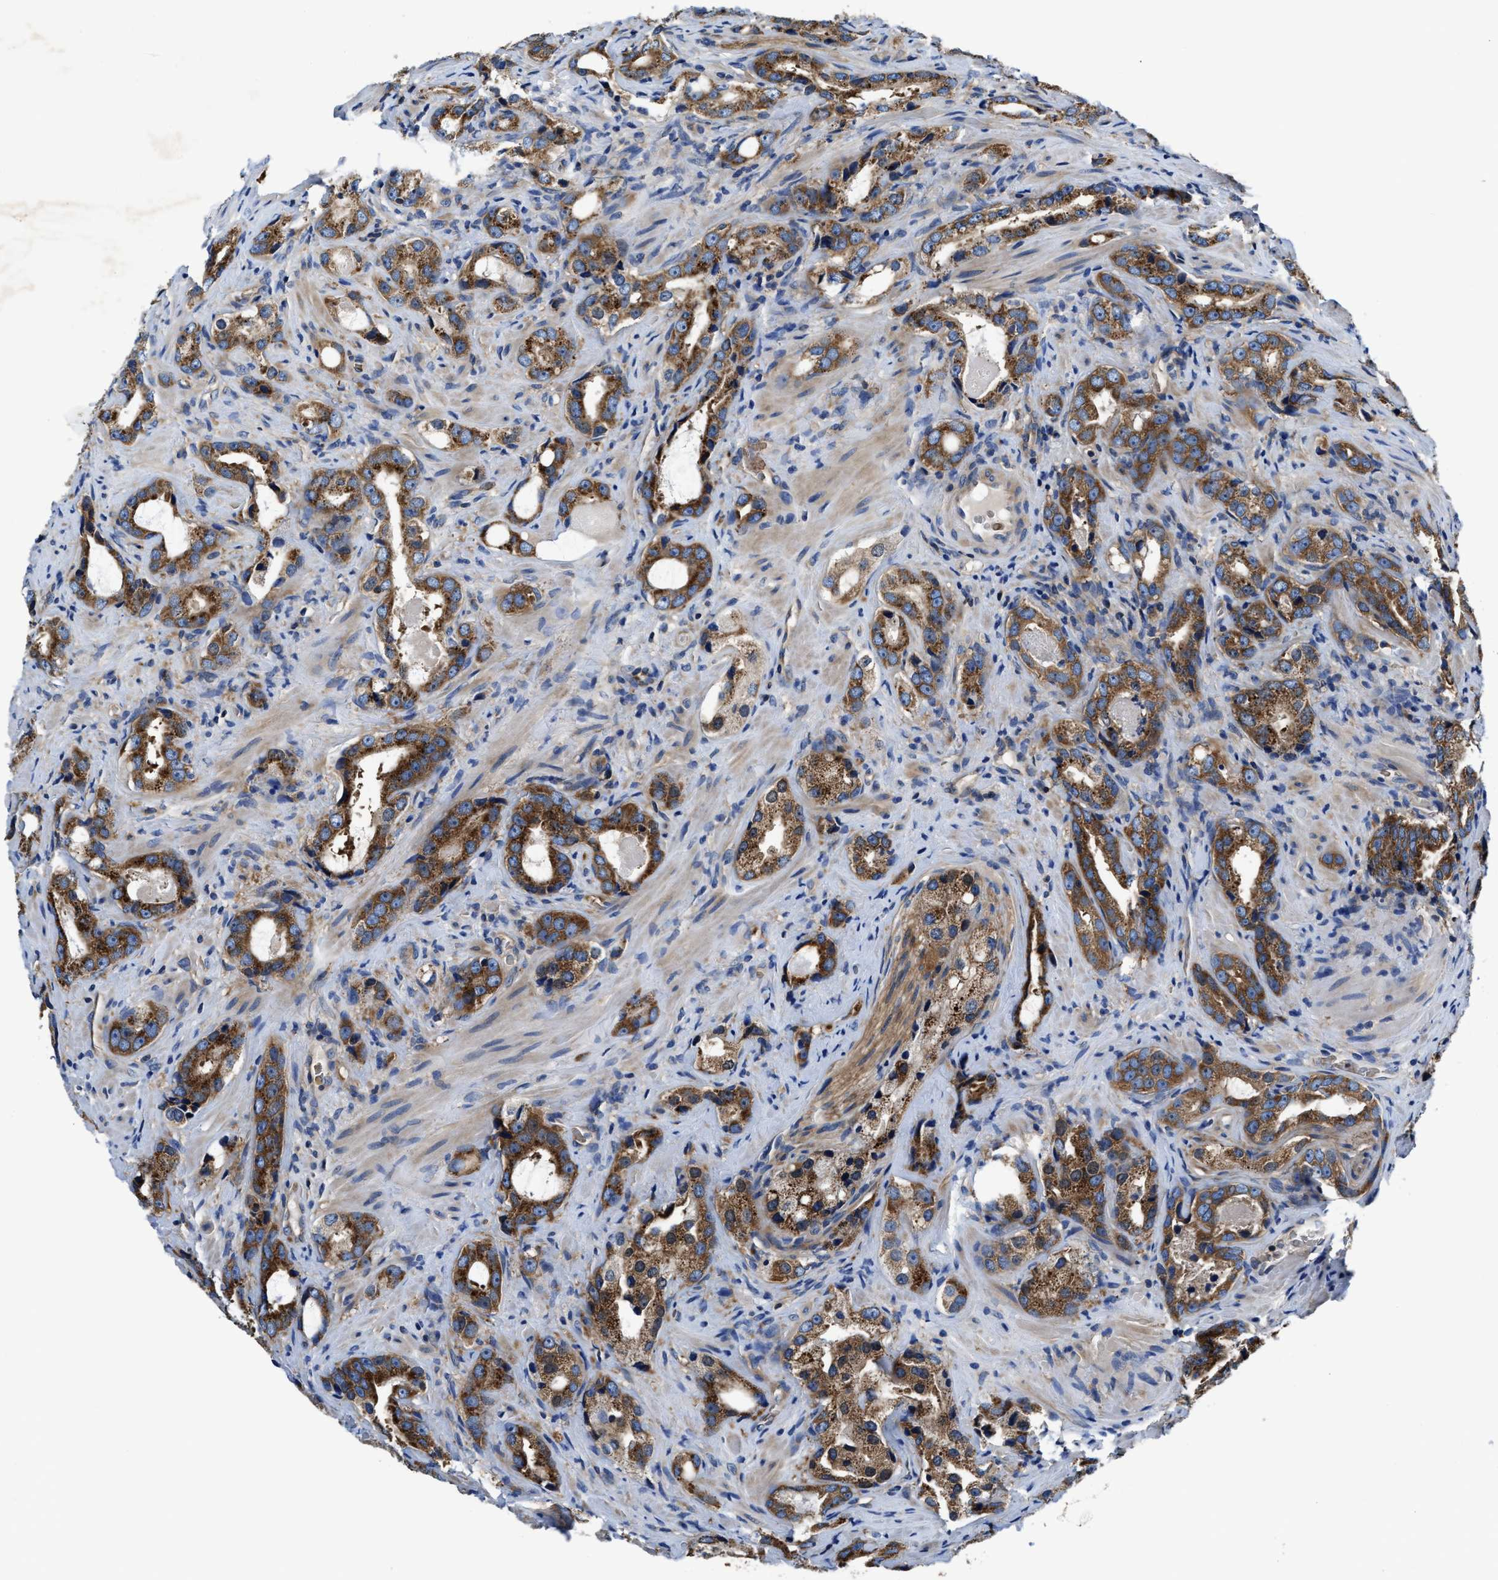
{"staining": {"intensity": "strong", "quantity": ">75%", "location": "cytoplasmic/membranous"}, "tissue": "prostate cancer", "cell_type": "Tumor cells", "image_type": "cancer", "snomed": [{"axis": "morphology", "description": "Adenocarcinoma, High grade"}, {"axis": "topography", "description": "Prostate"}], "caption": "There is high levels of strong cytoplasmic/membranous positivity in tumor cells of adenocarcinoma (high-grade) (prostate), as demonstrated by immunohistochemical staining (brown color).", "gene": "PHLPP1", "patient": {"sex": "male", "age": 63}}